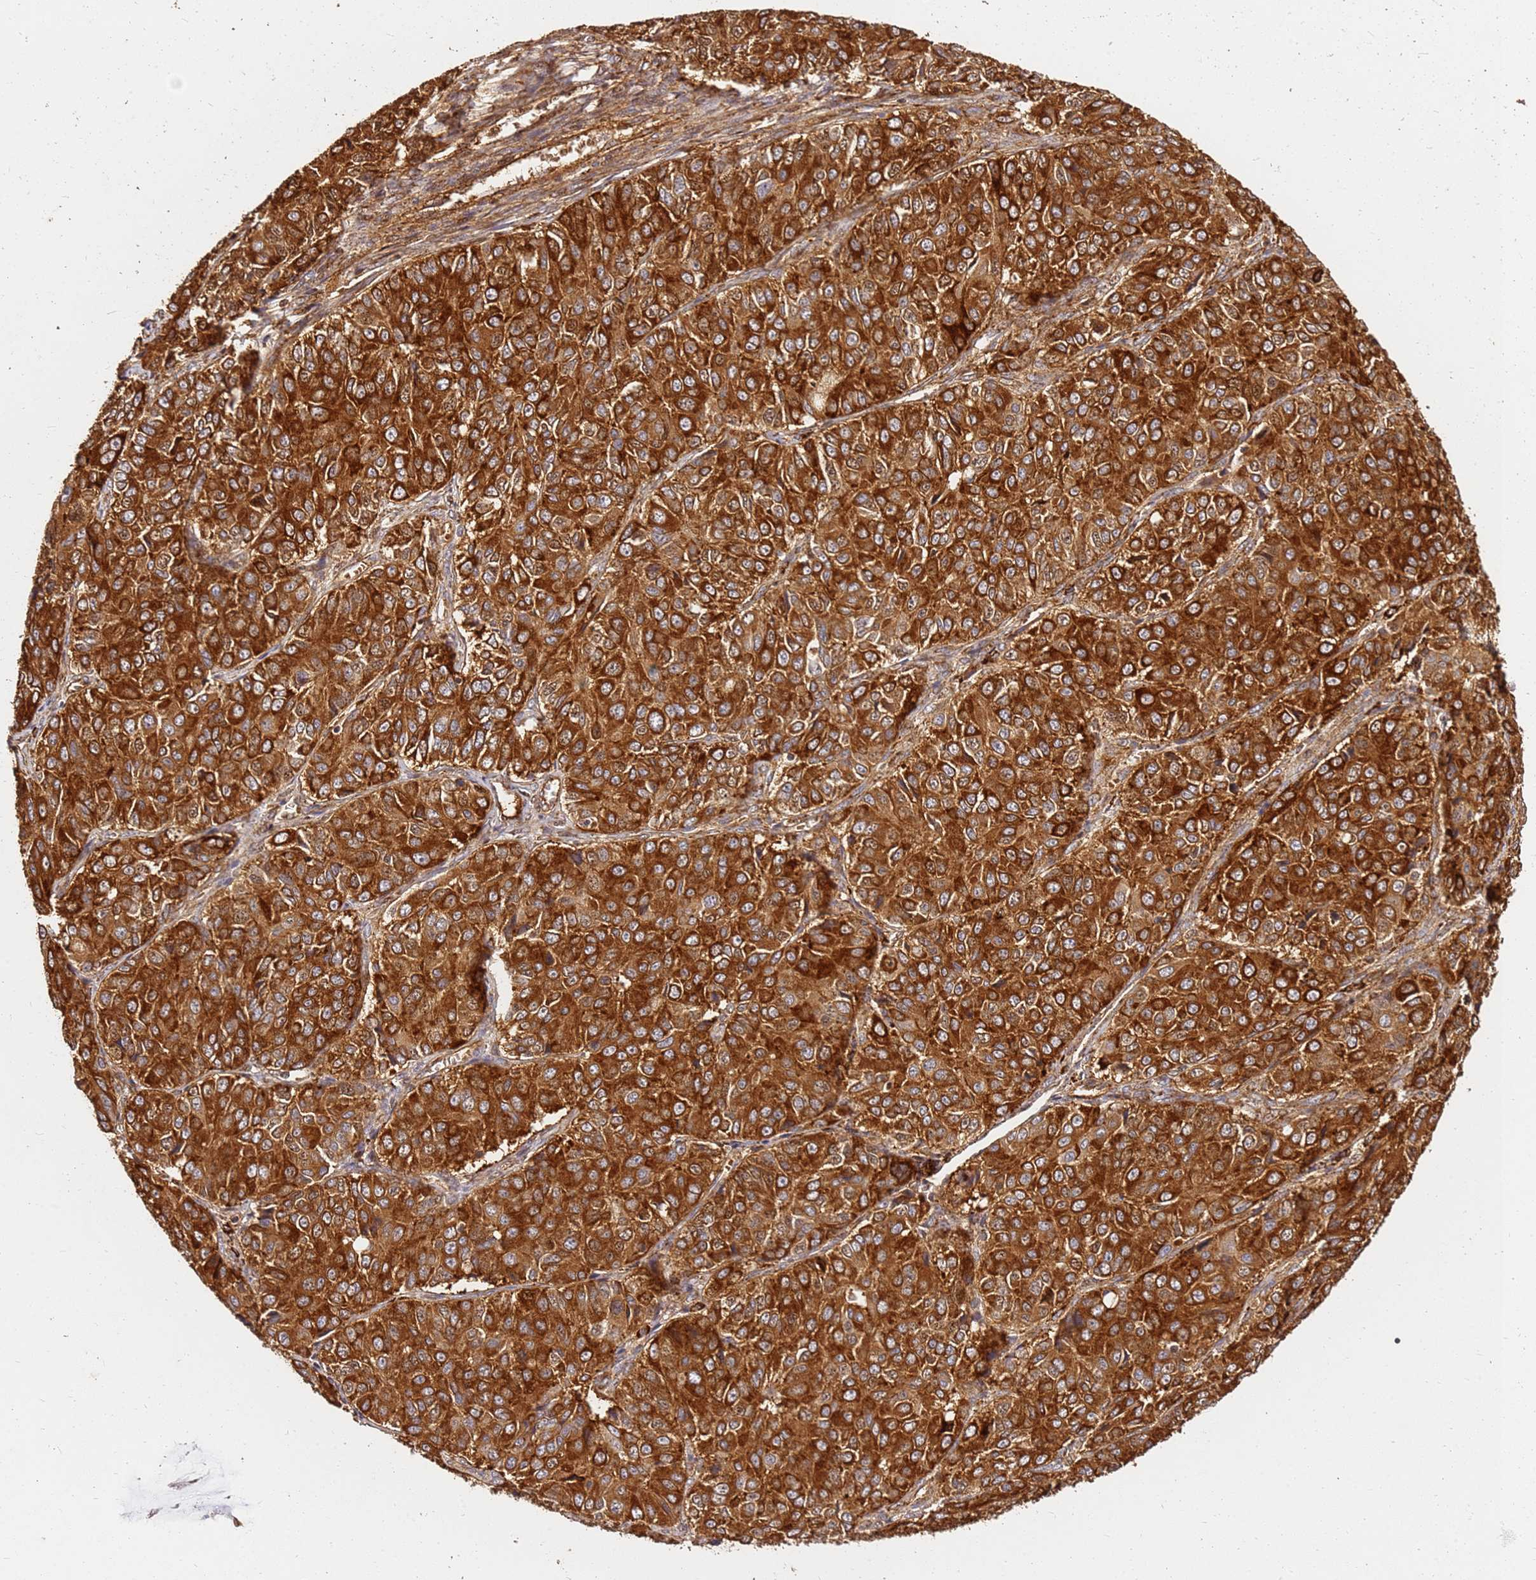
{"staining": {"intensity": "strong", "quantity": ">75%", "location": "cytoplasmic/membranous"}, "tissue": "ovarian cancer", "cell_type": "Tumor cells", "image_type": "cancer", "snomed": [{"axis": "morphology", "description": "Carcinoma, endometroid"}, {"axis": "topography", "description": "Ovary"}], "caption": "Ovarian endometroid carcinoma stained for a protein (brown) displays strong cytoplasmic/membranous positive expression in about >75% of tumor cells.", "gene": "DVL3", "patient": {"sex": "female", "age": 51}}